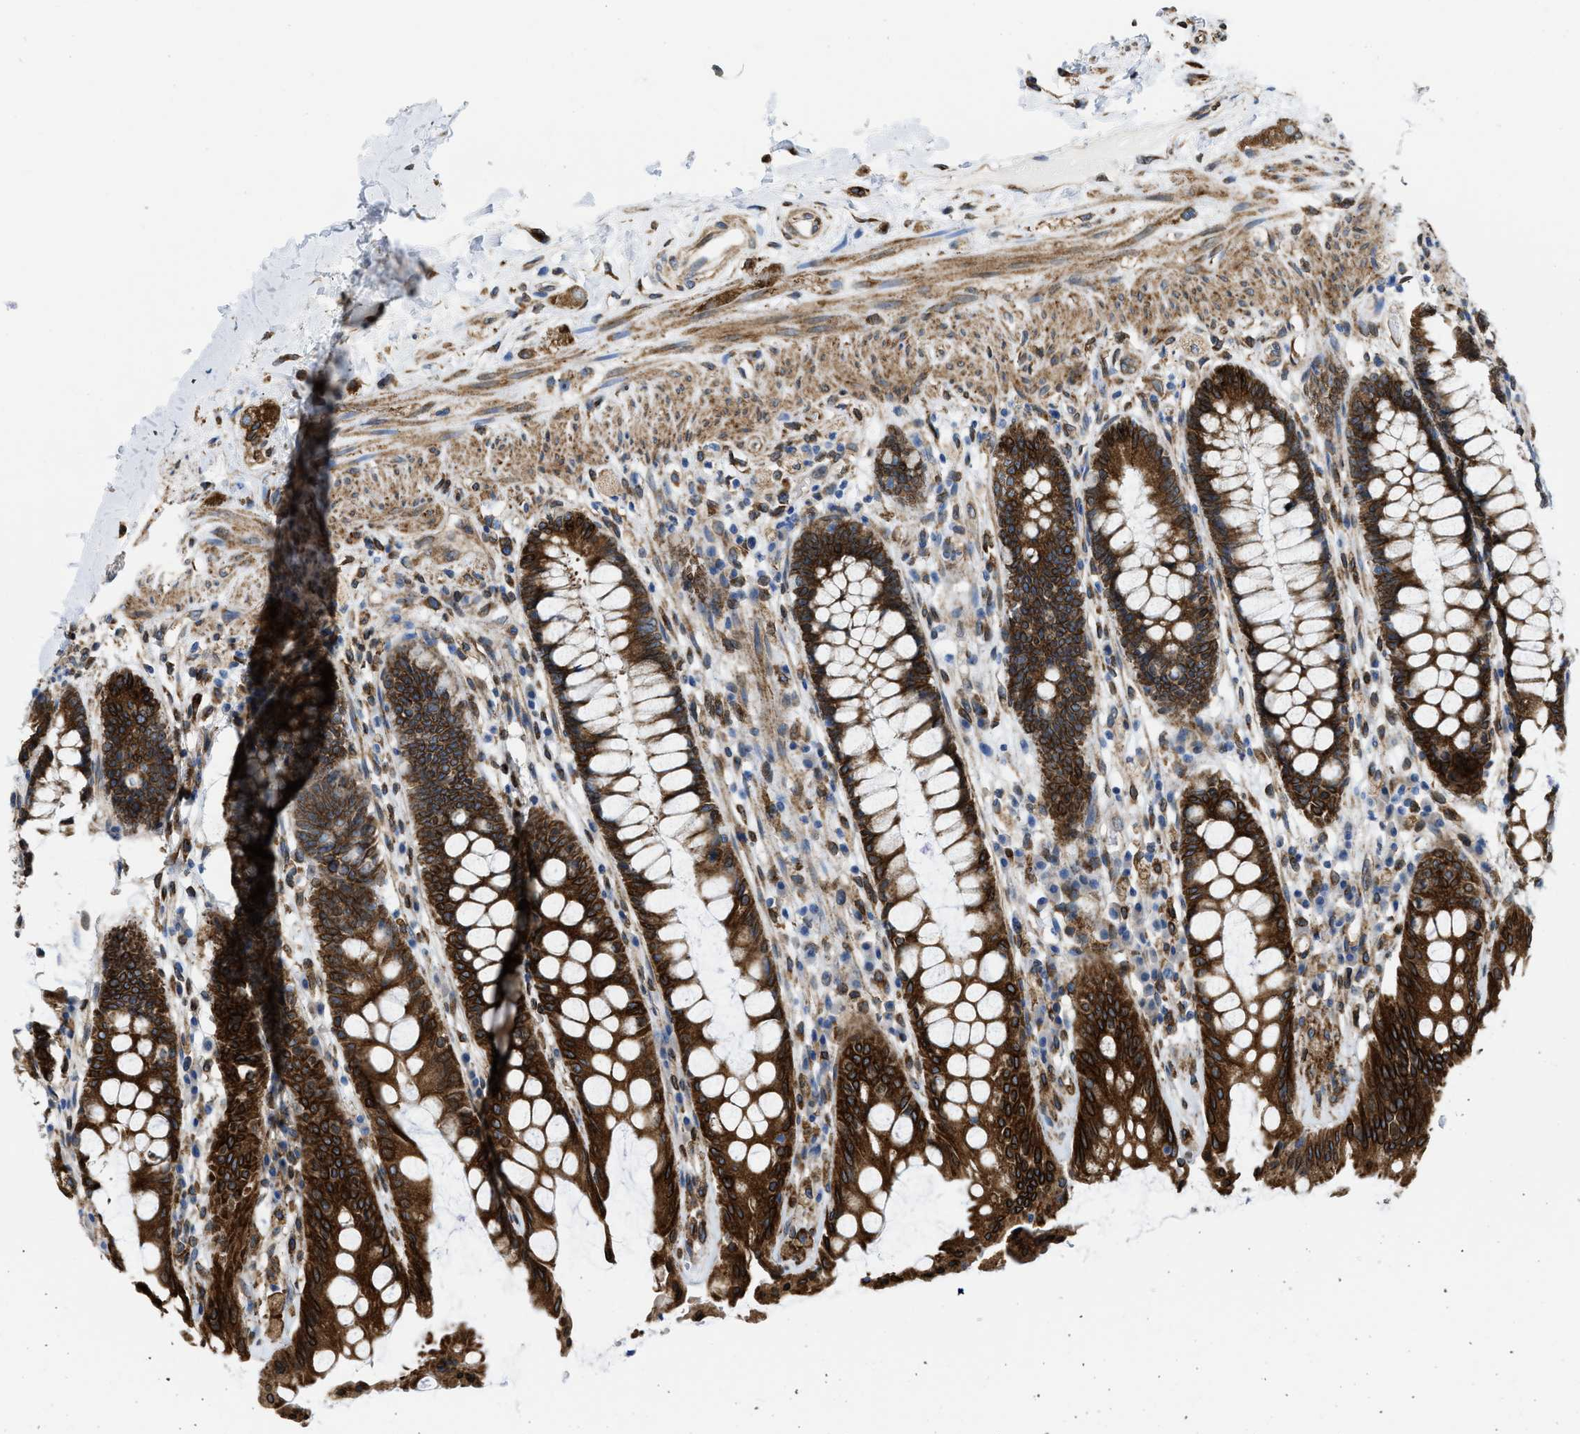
{"staining": {"intensity": "strong", "quantity": ">75%", "location": "cytoplasmic/membranous"}, "tissue": "rectum", "cell_type": "Glandular cells", "image_type": "normal", "snomed": [{"axis": "morphology", "description": "Normal tissue, NOS"}, {"axis": "topography", "description": "Rectum"}], "caption": "Immunohistochemistry (IHC) histopathology image of normal rectum stained for a protein (brown), which shows high levels of strong cytoplasmic/membranous expression in approximately >75% of glandular cells.", "gene": "ERLIN2", "patient": {"sex": "female", "age": 46}}